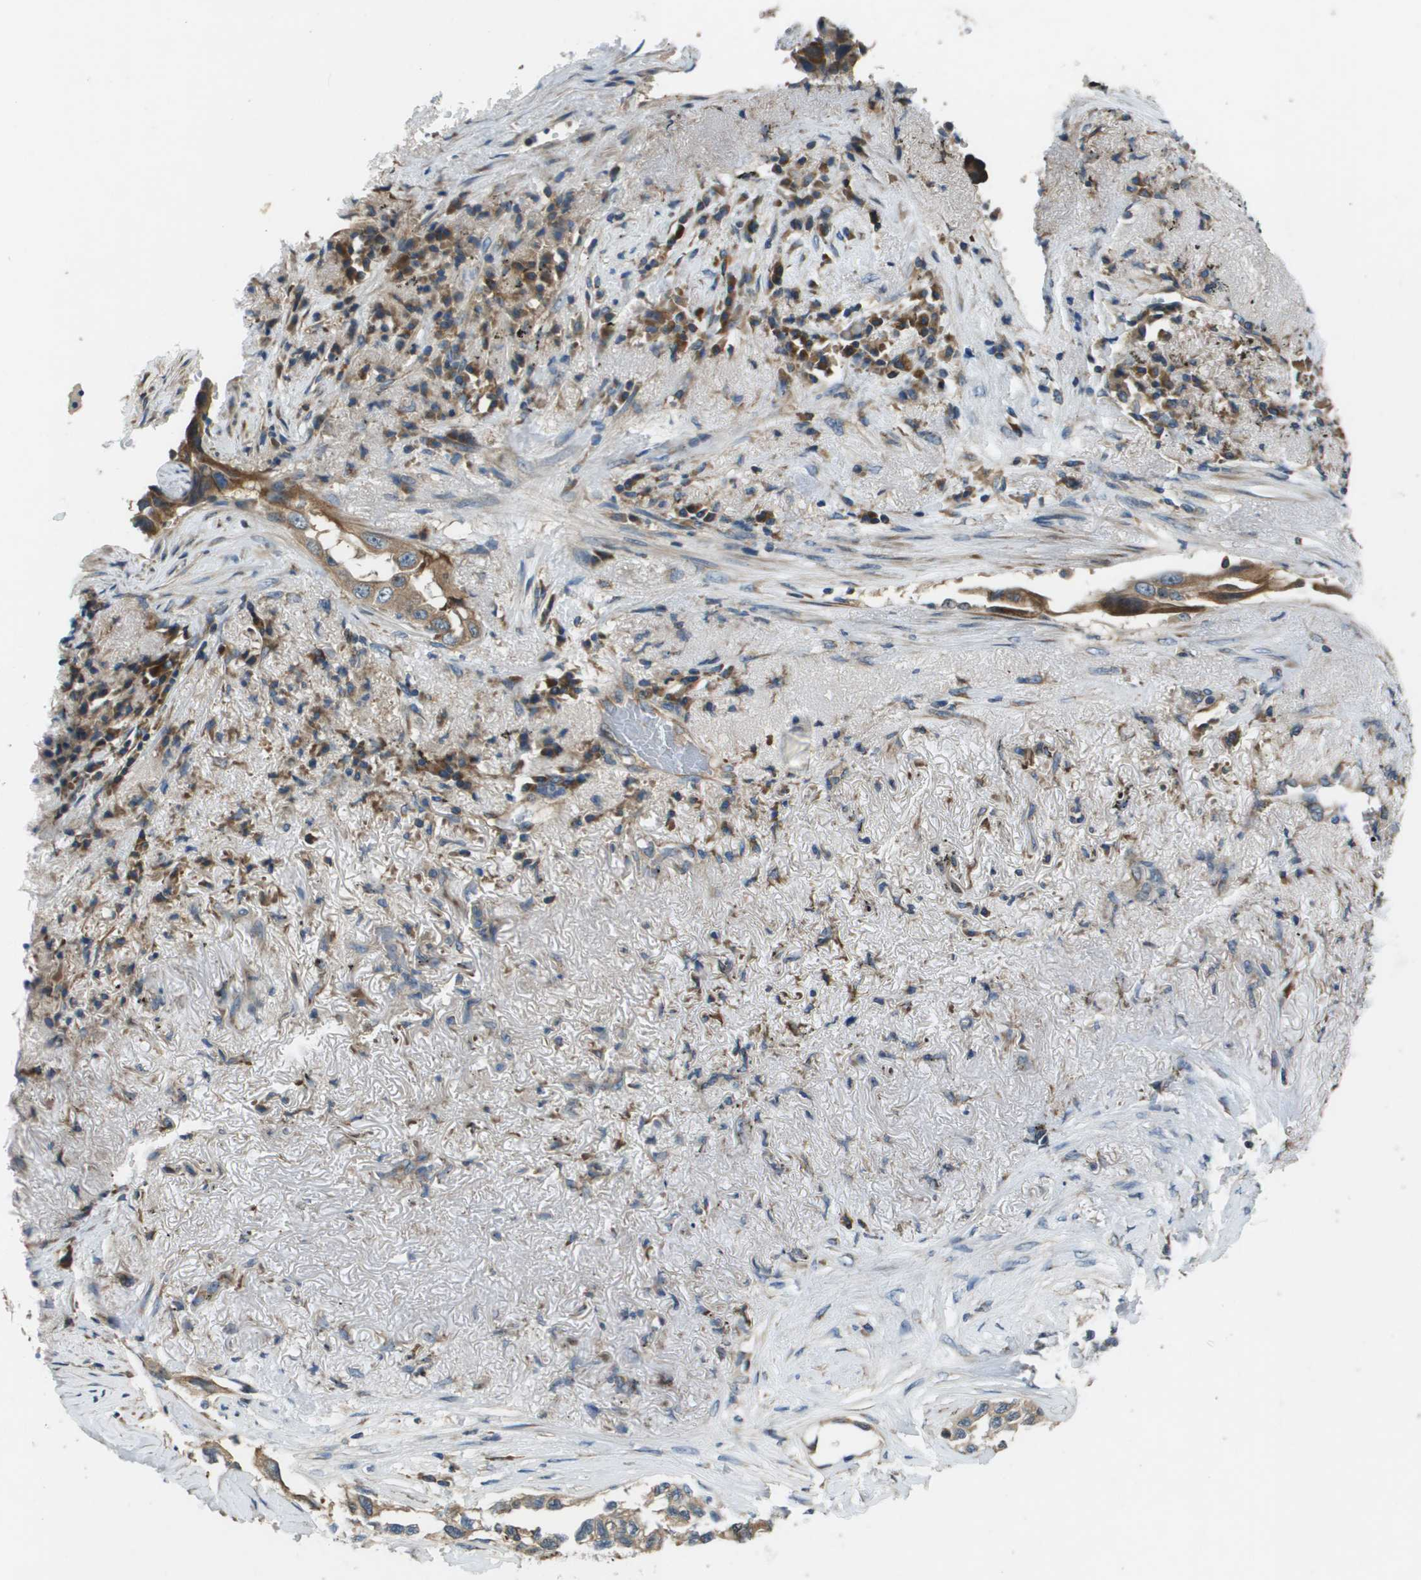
{"staining": {"intensity": "moderate", "quantity": ">75%", "location": "cytoplasmic/membranous"}, "tissue": "lung cancer", "cell_type": "Tumor cells", "image_type": "cancer", "snomed": [{"axis": "morphology", "description": "Adenocarcinoma, NOS"}, {"axis": "topography", "description": "Lung"}], "caption": "A micrograph of lung cancer (adenocarcinoma) stained for a protein demonstrates moderate cytoplasmic/membranous brown staining in tumor cells.", "gene": "SAMSN1", "patient": {"sex": "female", "age": 51}}